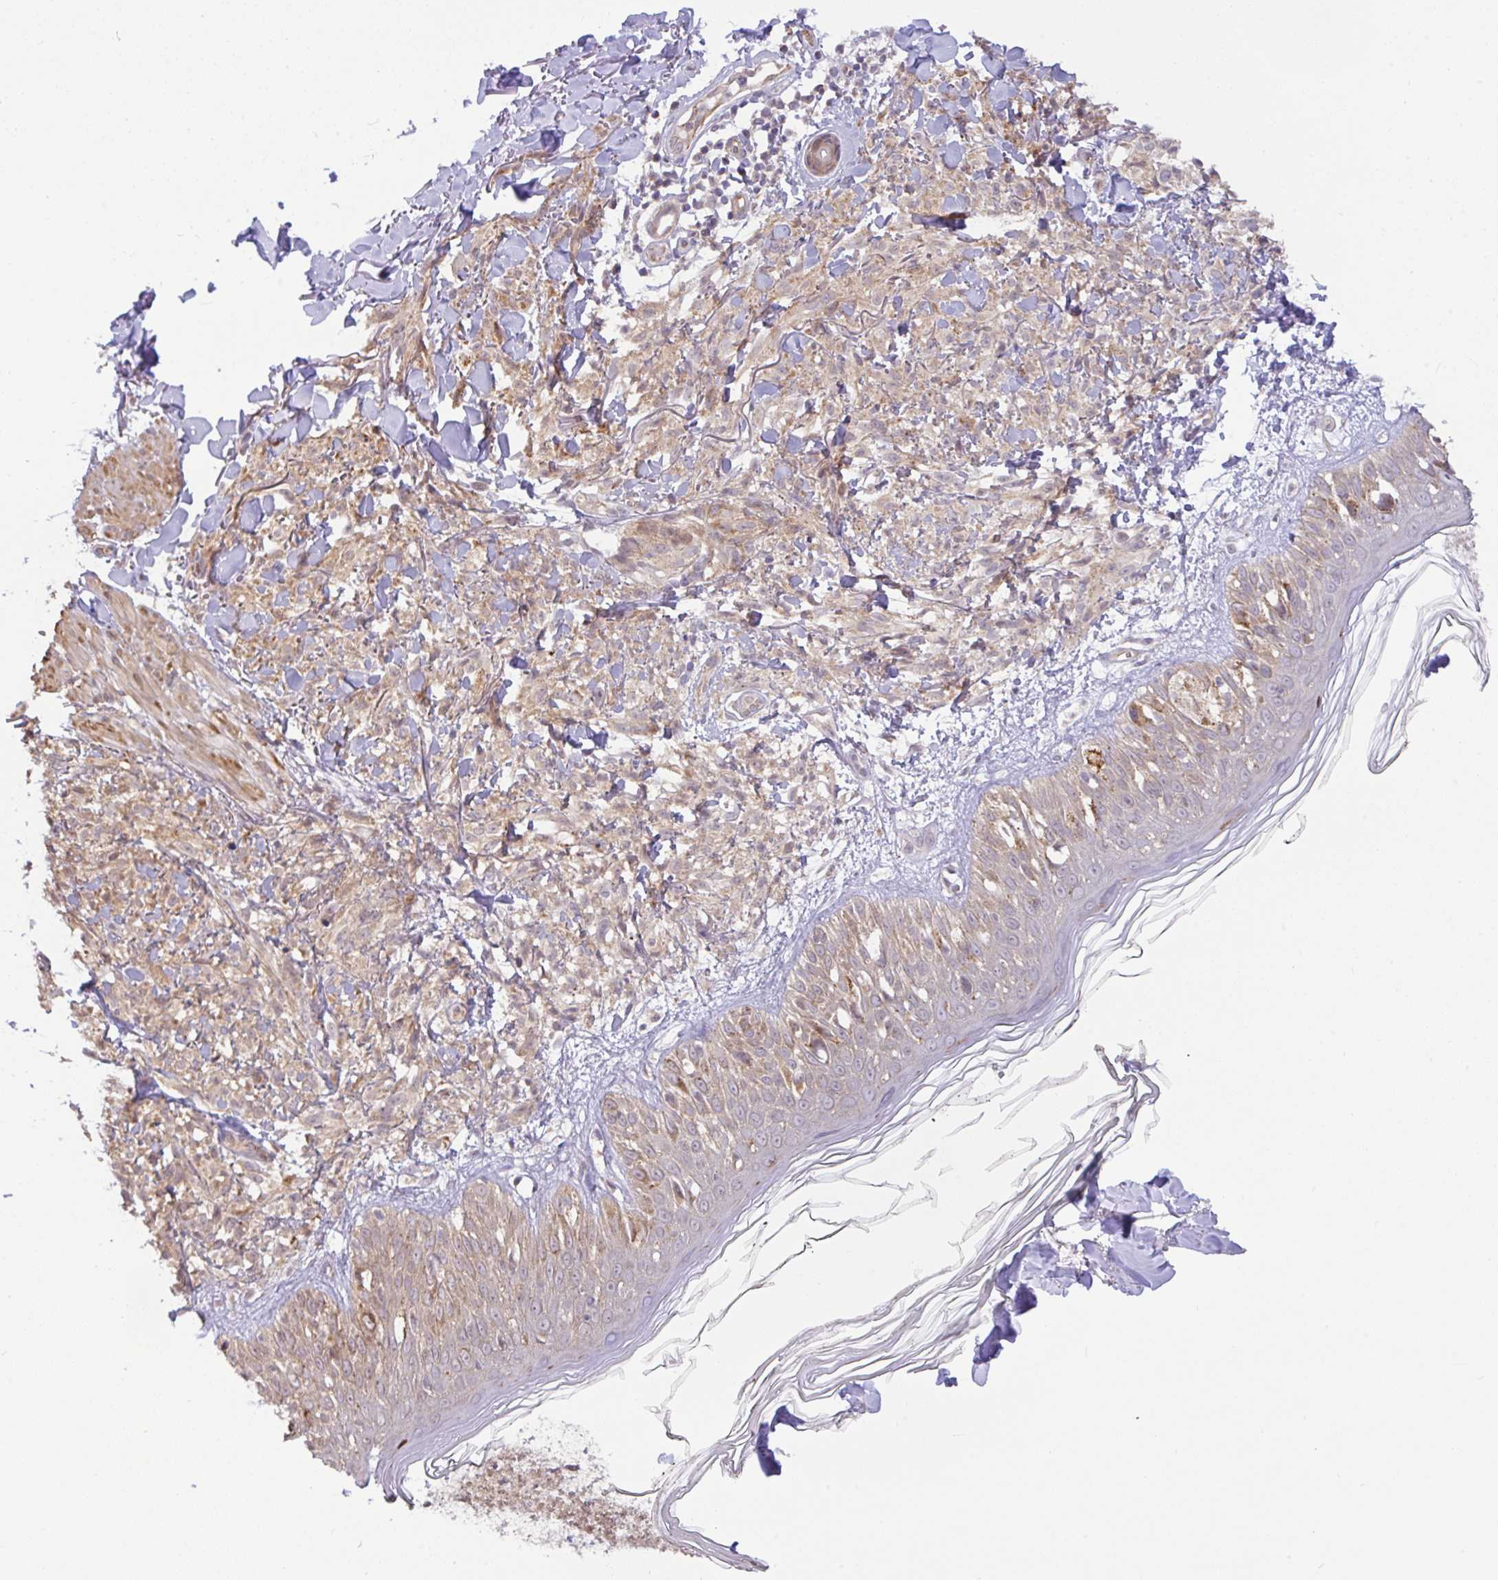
{"staining": {"intensity": "moderate", "quantity": ">75%", "location": "cytoplasmic/membranous"}, "tissue": "melanoma", "cell_type": "Tumor cells", "image_type": "cancer", "snomed": [{"axis": "morphology", "description": "Malignant melanoma, NOS"}, {"axis": "topography", "description": "Skin of forearm"}], "caption": "DAB immunohistochemical staining of human melanoma shows moderate cytoplasmic/membranous protein staining in approximately >75% of tumor cells.", "gene": "DLEU7", "patient": {"sex": "female", "age": 65}}